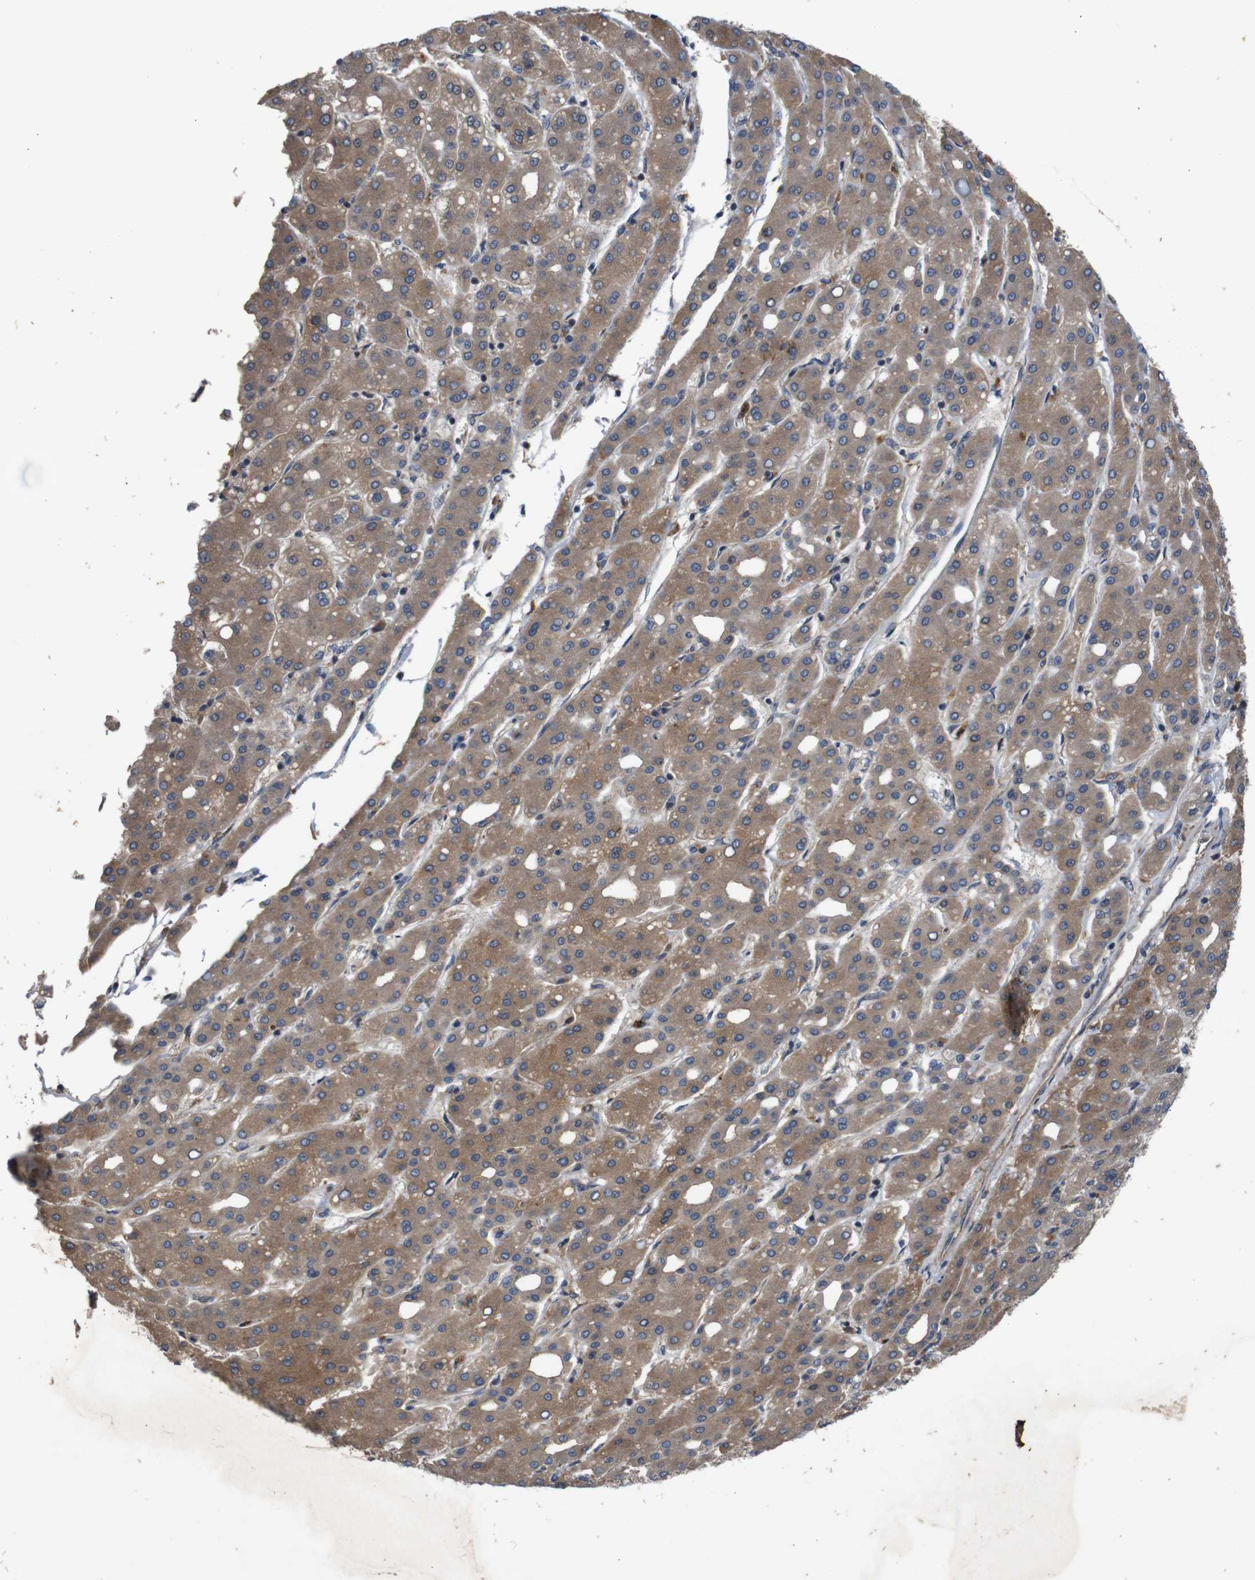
{"staining": {"intensity": "moderate", "quantity": ">75%", "location": "cytoplasmic/membranous"}, "tissue": "liver cancer", "cell_type": "Tumor cells", "image_type": "cancer", "snomed": [{"axis": "morphology", "description": "Carcinoma, Hepatocellular, NOS"}, {"axis": "topography", "description": "Liver"}], "caption": "Human hepatocellular carcinoma (liver) stained for a protein (brown) shows moderate cytoplasmic/membranous positive positivity in approximately >75% of tumor cells.", "gene": "PTPN1", "patient": {"sex": "male", "age": 65}}